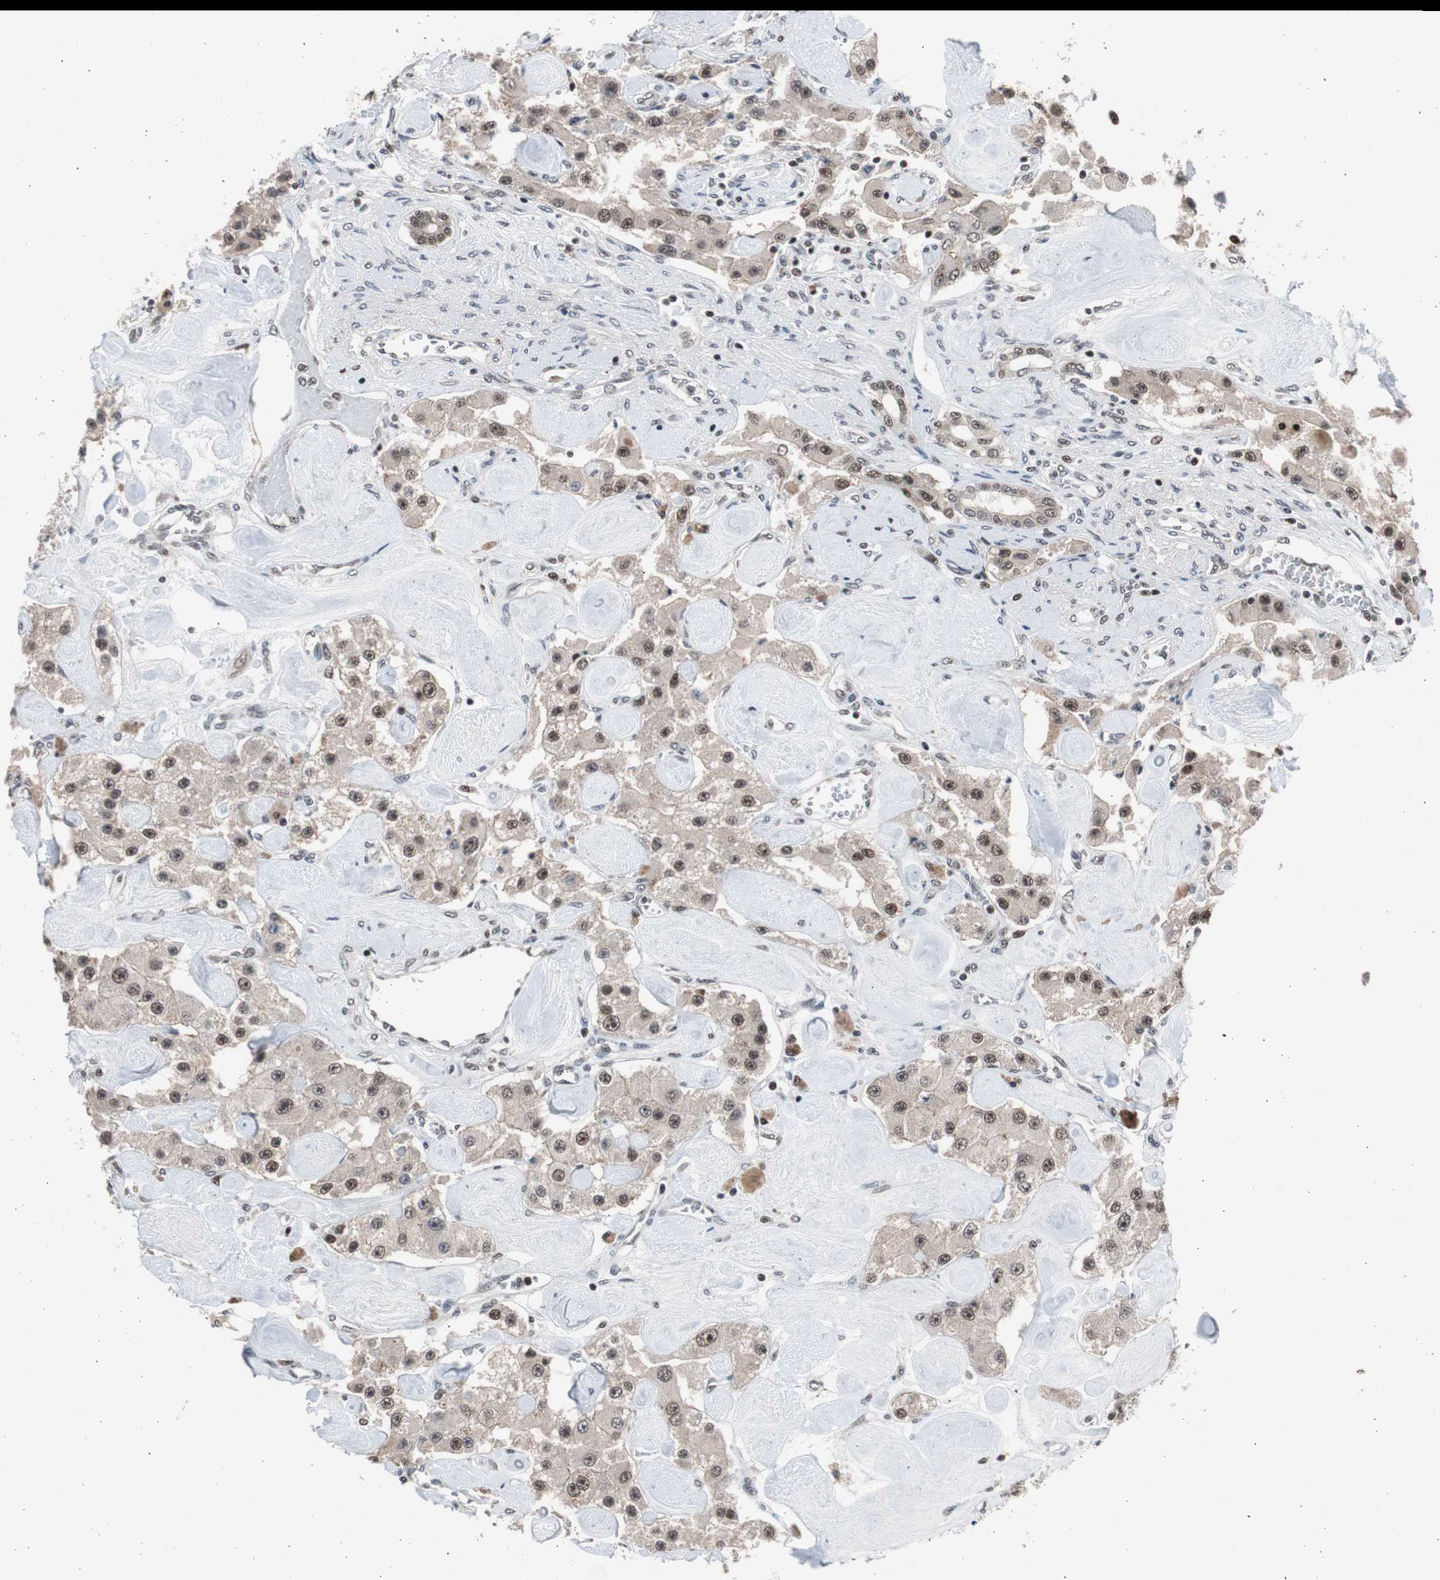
{"staining": {"intensity": "moderate", "quantity": ">75%", "location": "nuclear"}, "tissue": "carcinoid", "cell_type": "Tumor cells", "image_type": "cancer", "snomed": [{"axis": "morphology", "description": "Carcinoid, malignant, NOS"}, {"axis": "topography", "description": "Pancreas"}], "caption": "DAB (3,3'-diaminobenzidine) immunohistochemical staining of human carcinoid shows moderate nuclear protein expression in approximately >75% of tumor cells.", "gene": "RPA1", "patient": {"sex": "male", "age": 41}}